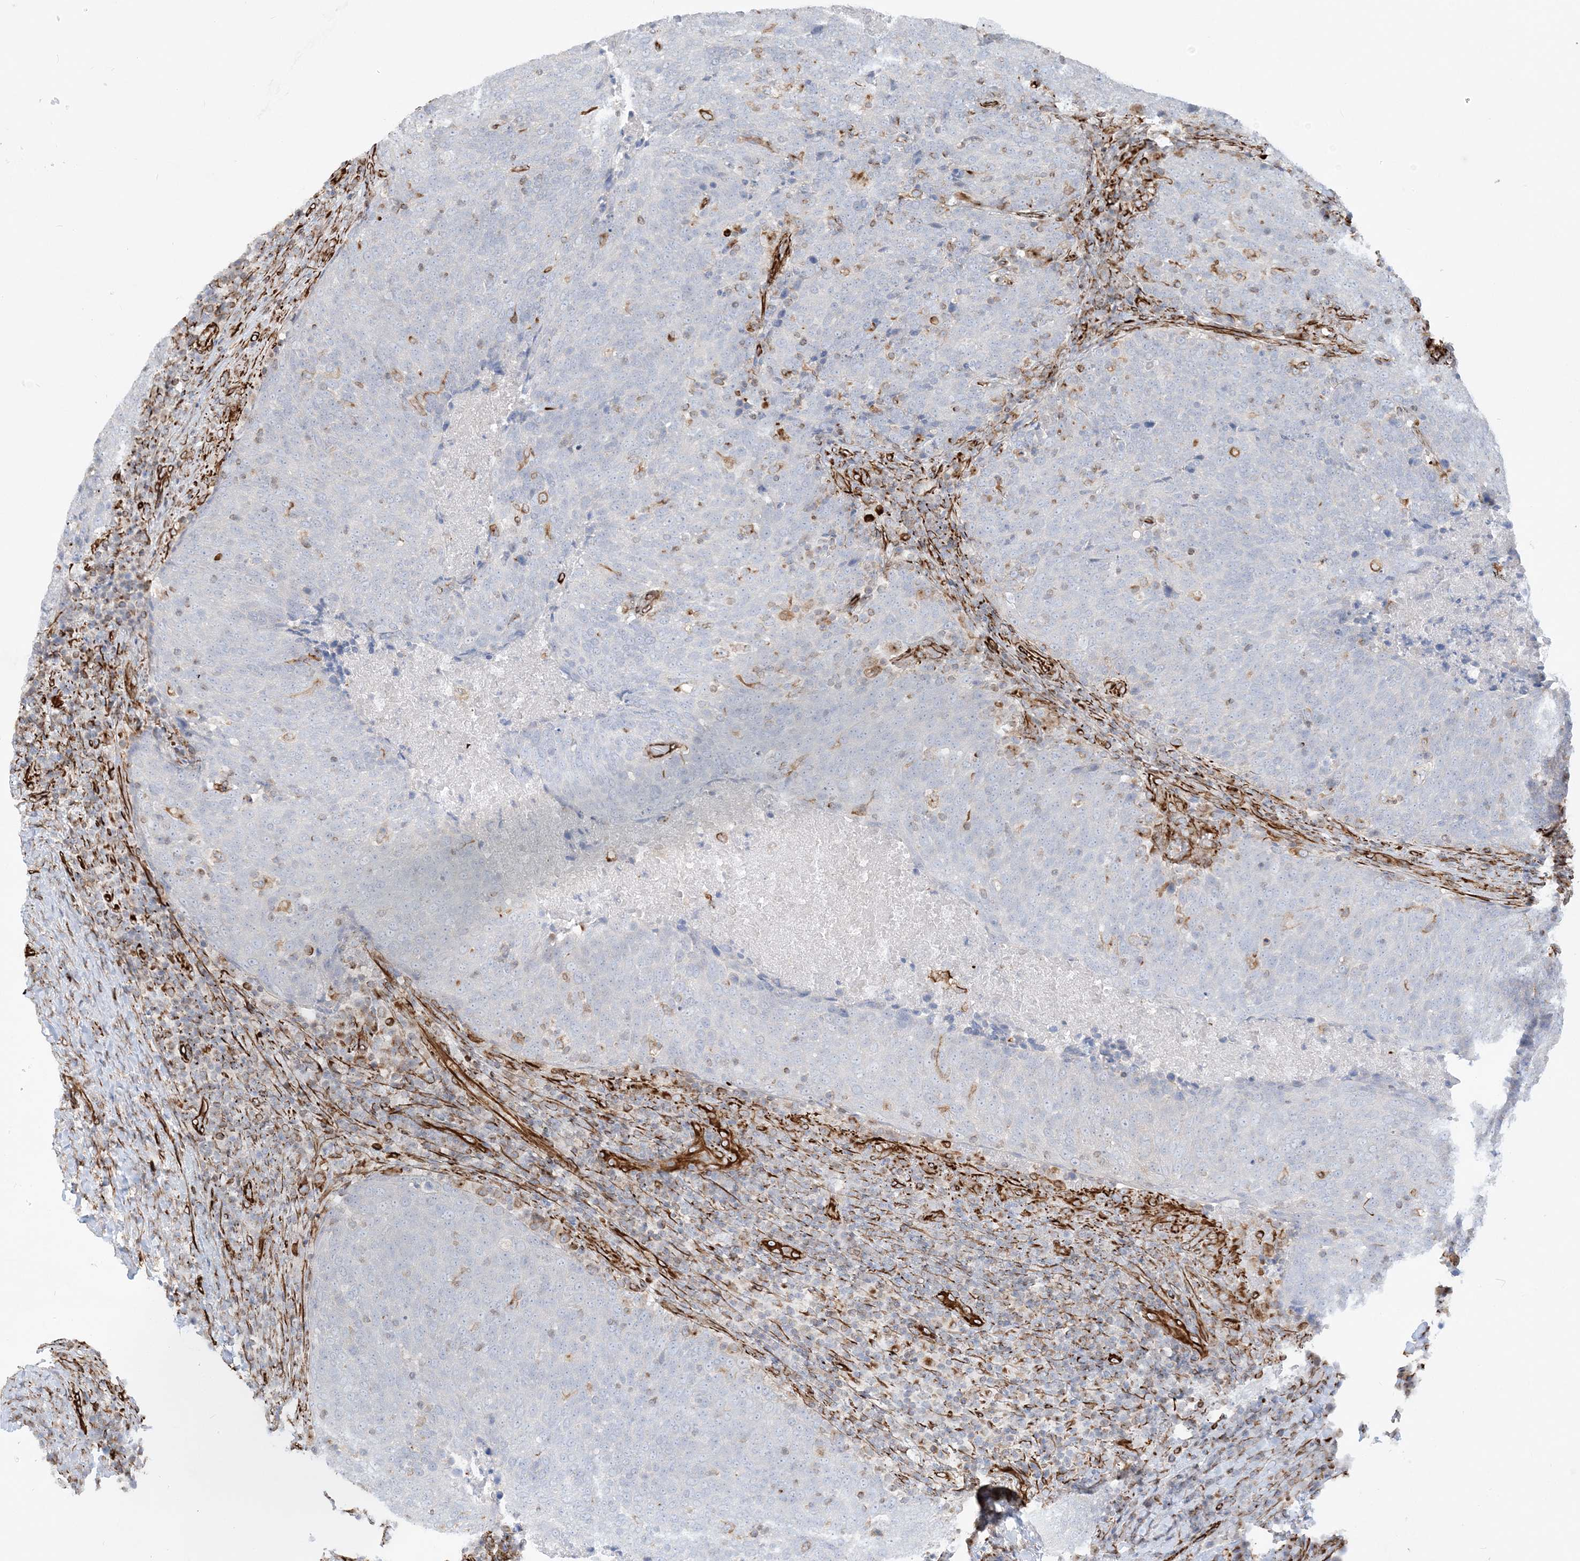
{"staining": {"intensity": "negative", "quantity": "none", "location": "none"}, "tissue": "head and neck cancer", "cell_type": "Tumor cells", "image_type": "cancer", "snomed": [{"axis": "morphology", "description": "Squamous cell carcinoma, NOS"}, {"axis": "morphology", "description": "Squamous cell carcinoma, metastatic, NOS"}, {"axis": "topography", "description": "Lymph node"}, {"axis": "topography", "description": "Head-Neck"}], "caption": "DAB (3,3'-diaminobenzidine) immunohistochemical staining of human squamous cell carcinoma (head and neck) reveals no significant expression in tumor cells.", "gene": "SCLT1", "patient": {"sex": "male", "age": 62}}